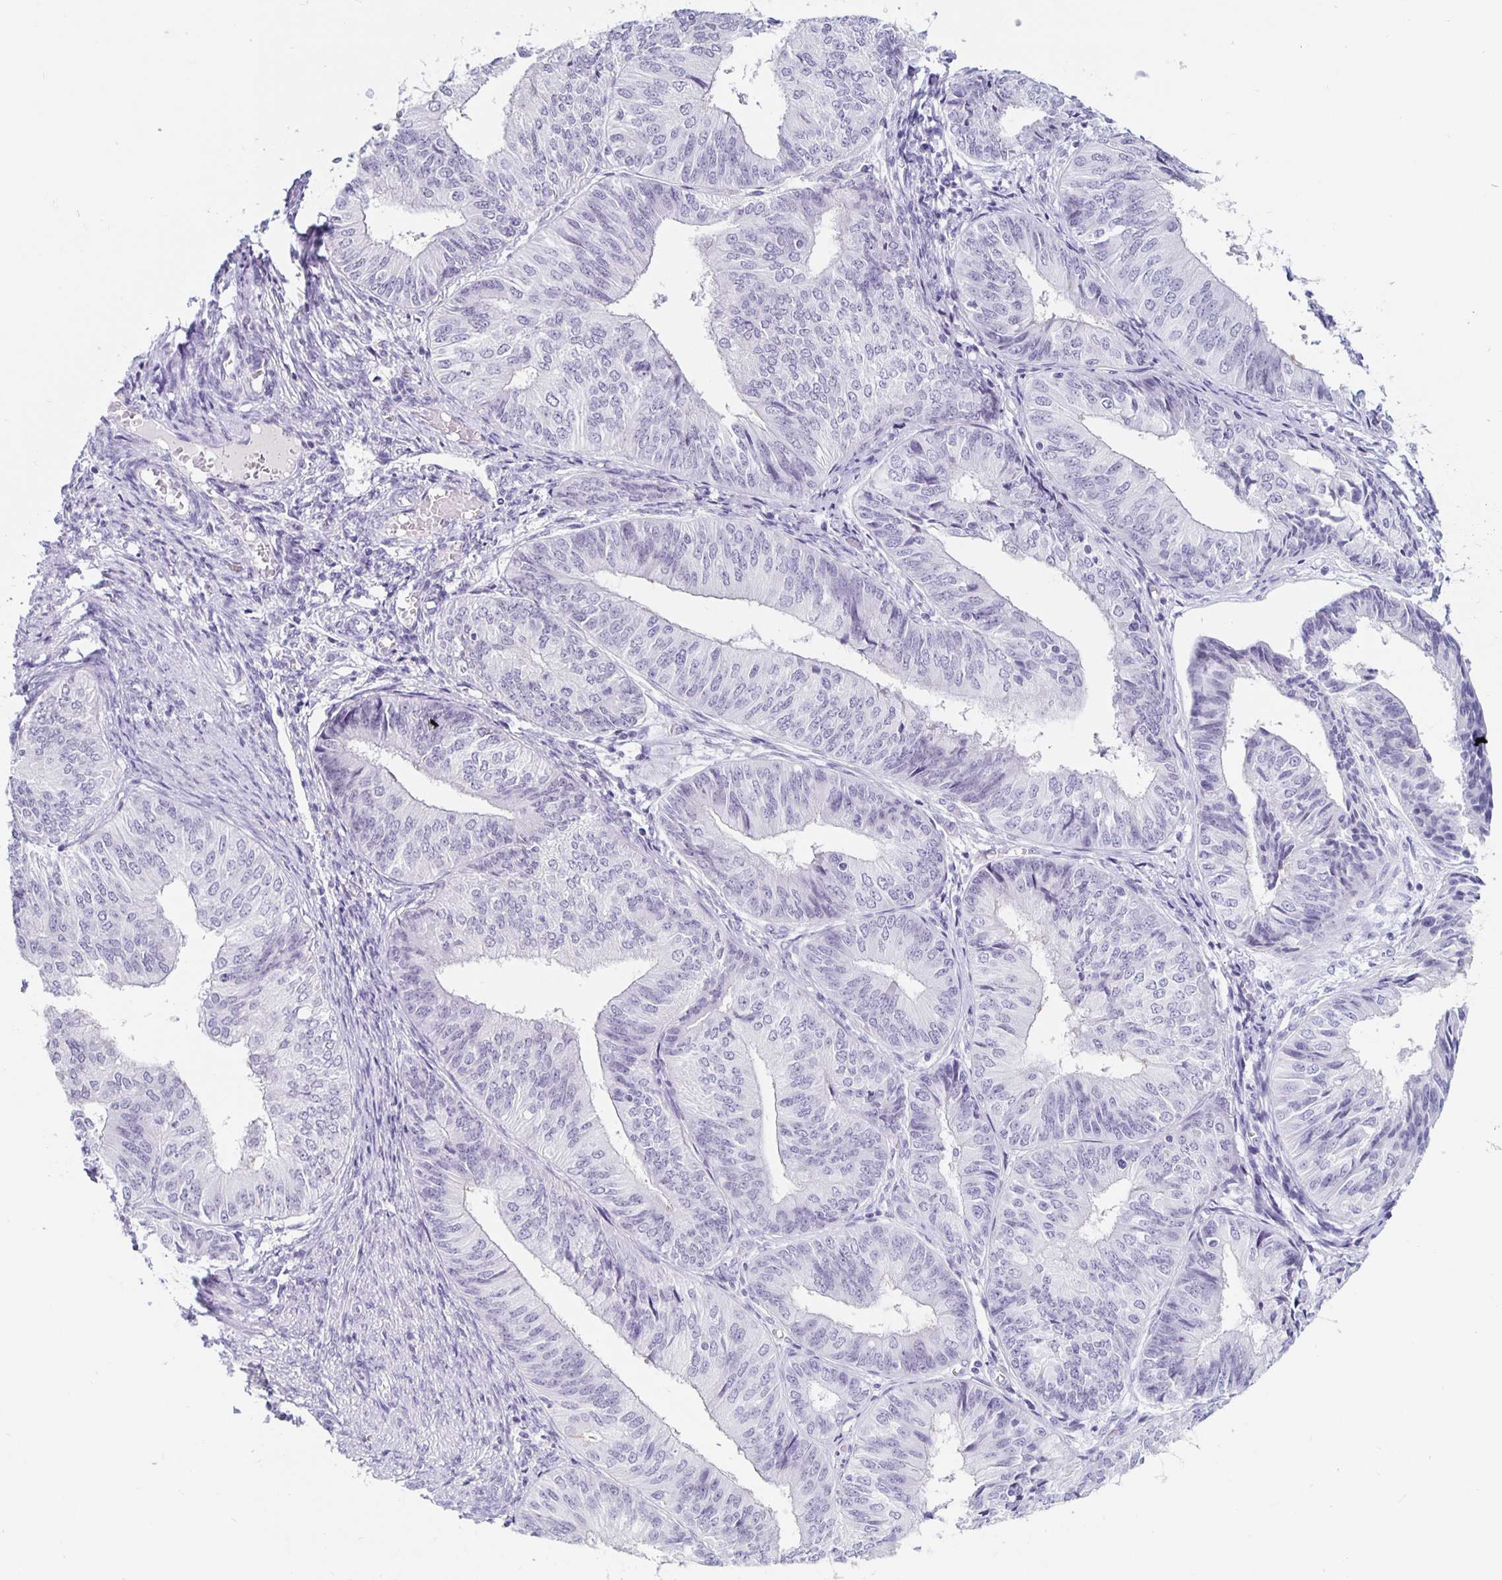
{"staining": {"intensity": "negative", "quantity": "none", "location": "none"}, "tissue": "endometrial cancer", "cell_type": "Tumor cells", "image_type": "cancer", "snomed": [{"axis": "morphology", "description": "Adenocarcinoma, NOS"}, {"axis": "topography", "description": "Endometrium"}], "caption": "DAB immunohistochemical staining of endometrial adenocarcinoma reveals no significant expression in tumor cells.", "gene": "KCNQ2", "patient": {"sex": "female", "age": 58}}